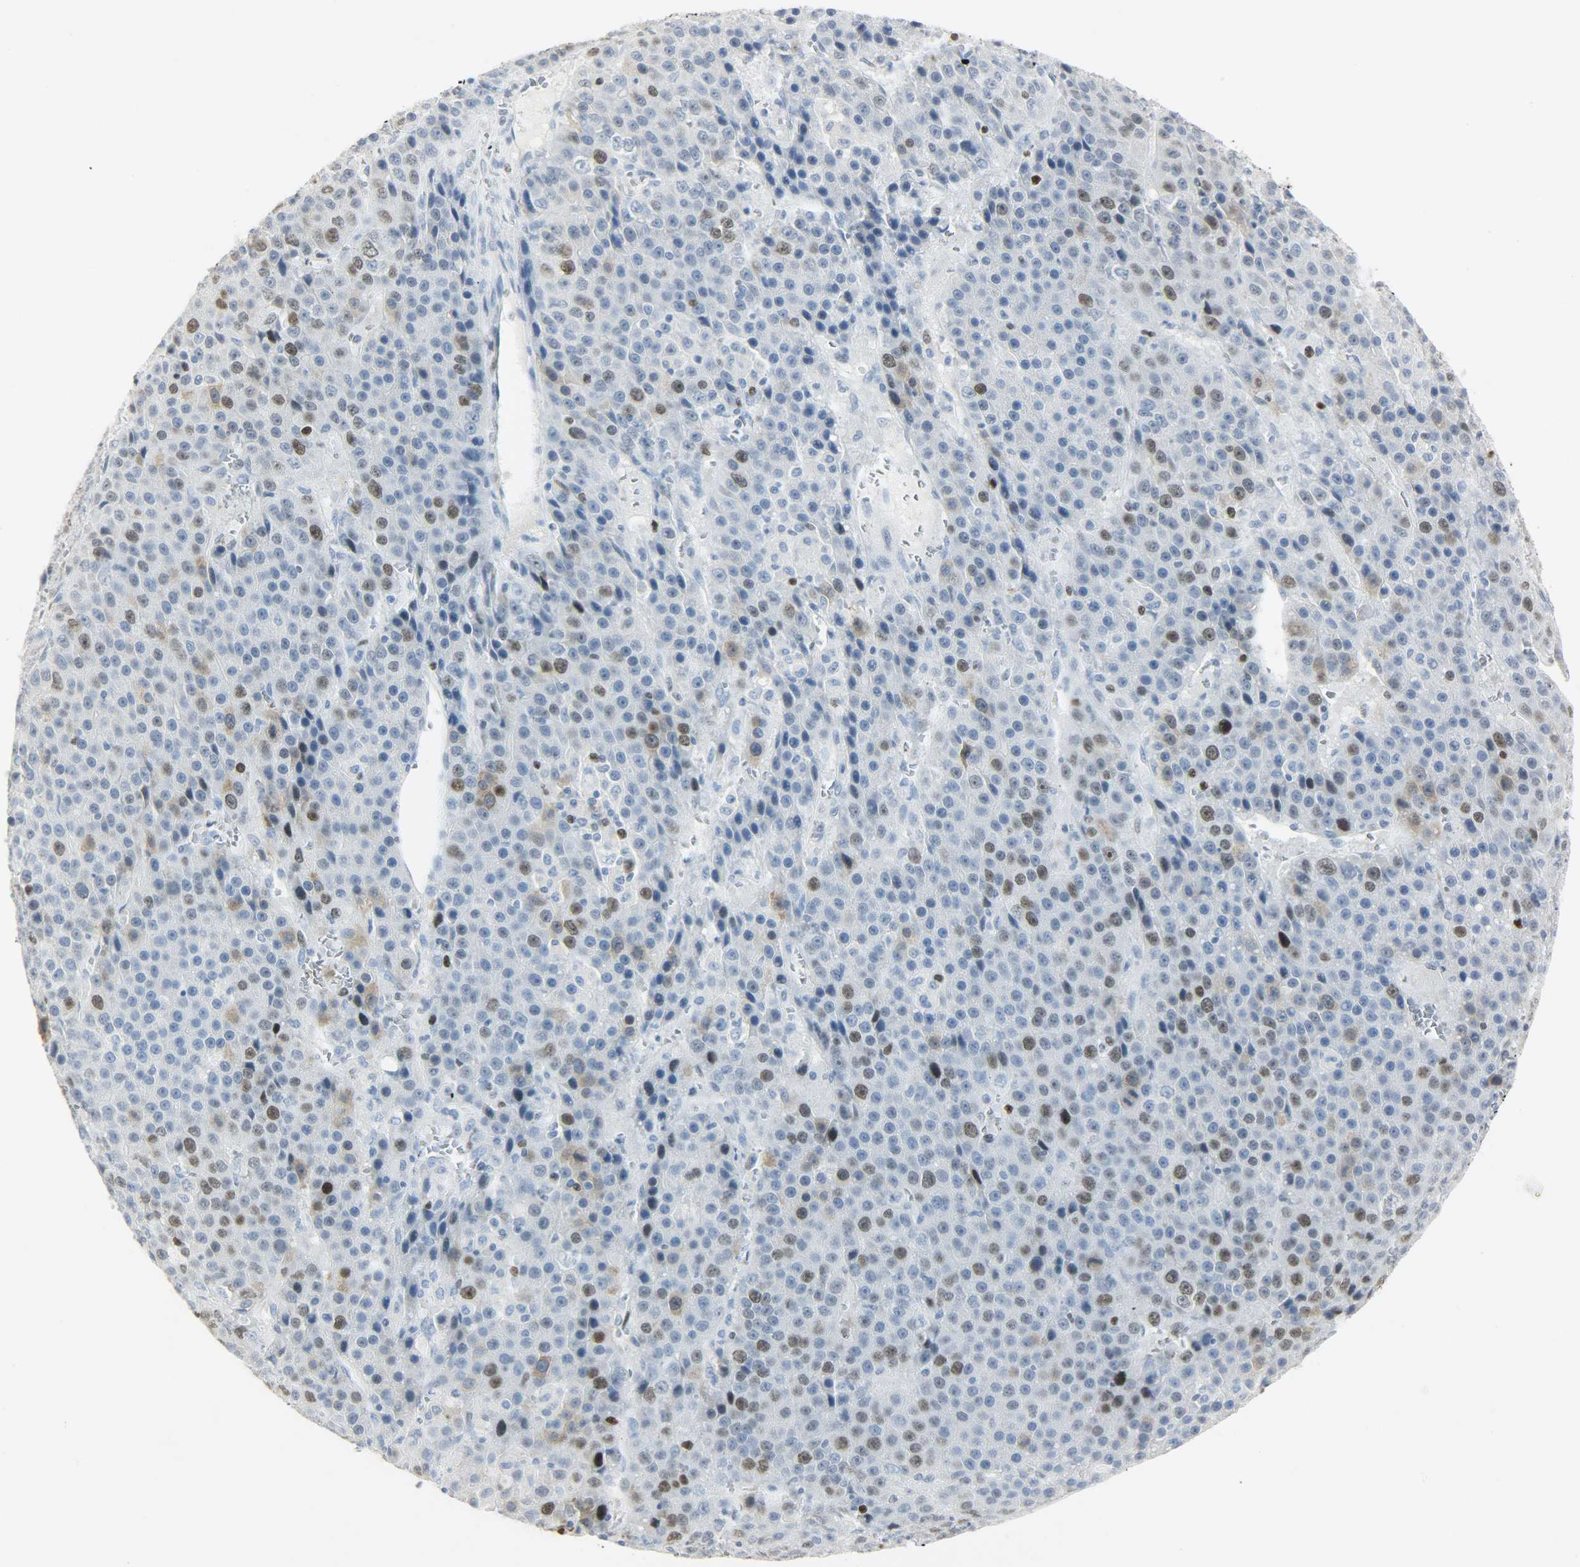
{"staining": {"intensity": "moderate", "quantity": "<25%", "location": "nuclear"}, "tissue": "liver cancer", "cell_type": "Tumor cells", "image_type": "cancer", "snomed": [{"axis": "morphology", "description": "Carcinoma, Hepatocellular, NOS"}, {"axis": "topography", "description": "Liver"}], "caption": "The histopathology image reveals immunohistochemical staining of liver hepatocellular carcinoma. There is moderate nuclear positivity is seen in approximately <25% of tumor cells. Nuclei are stained in blue.", "gene": "HELLS", "patient": {"sex": "female", "age": 53}}